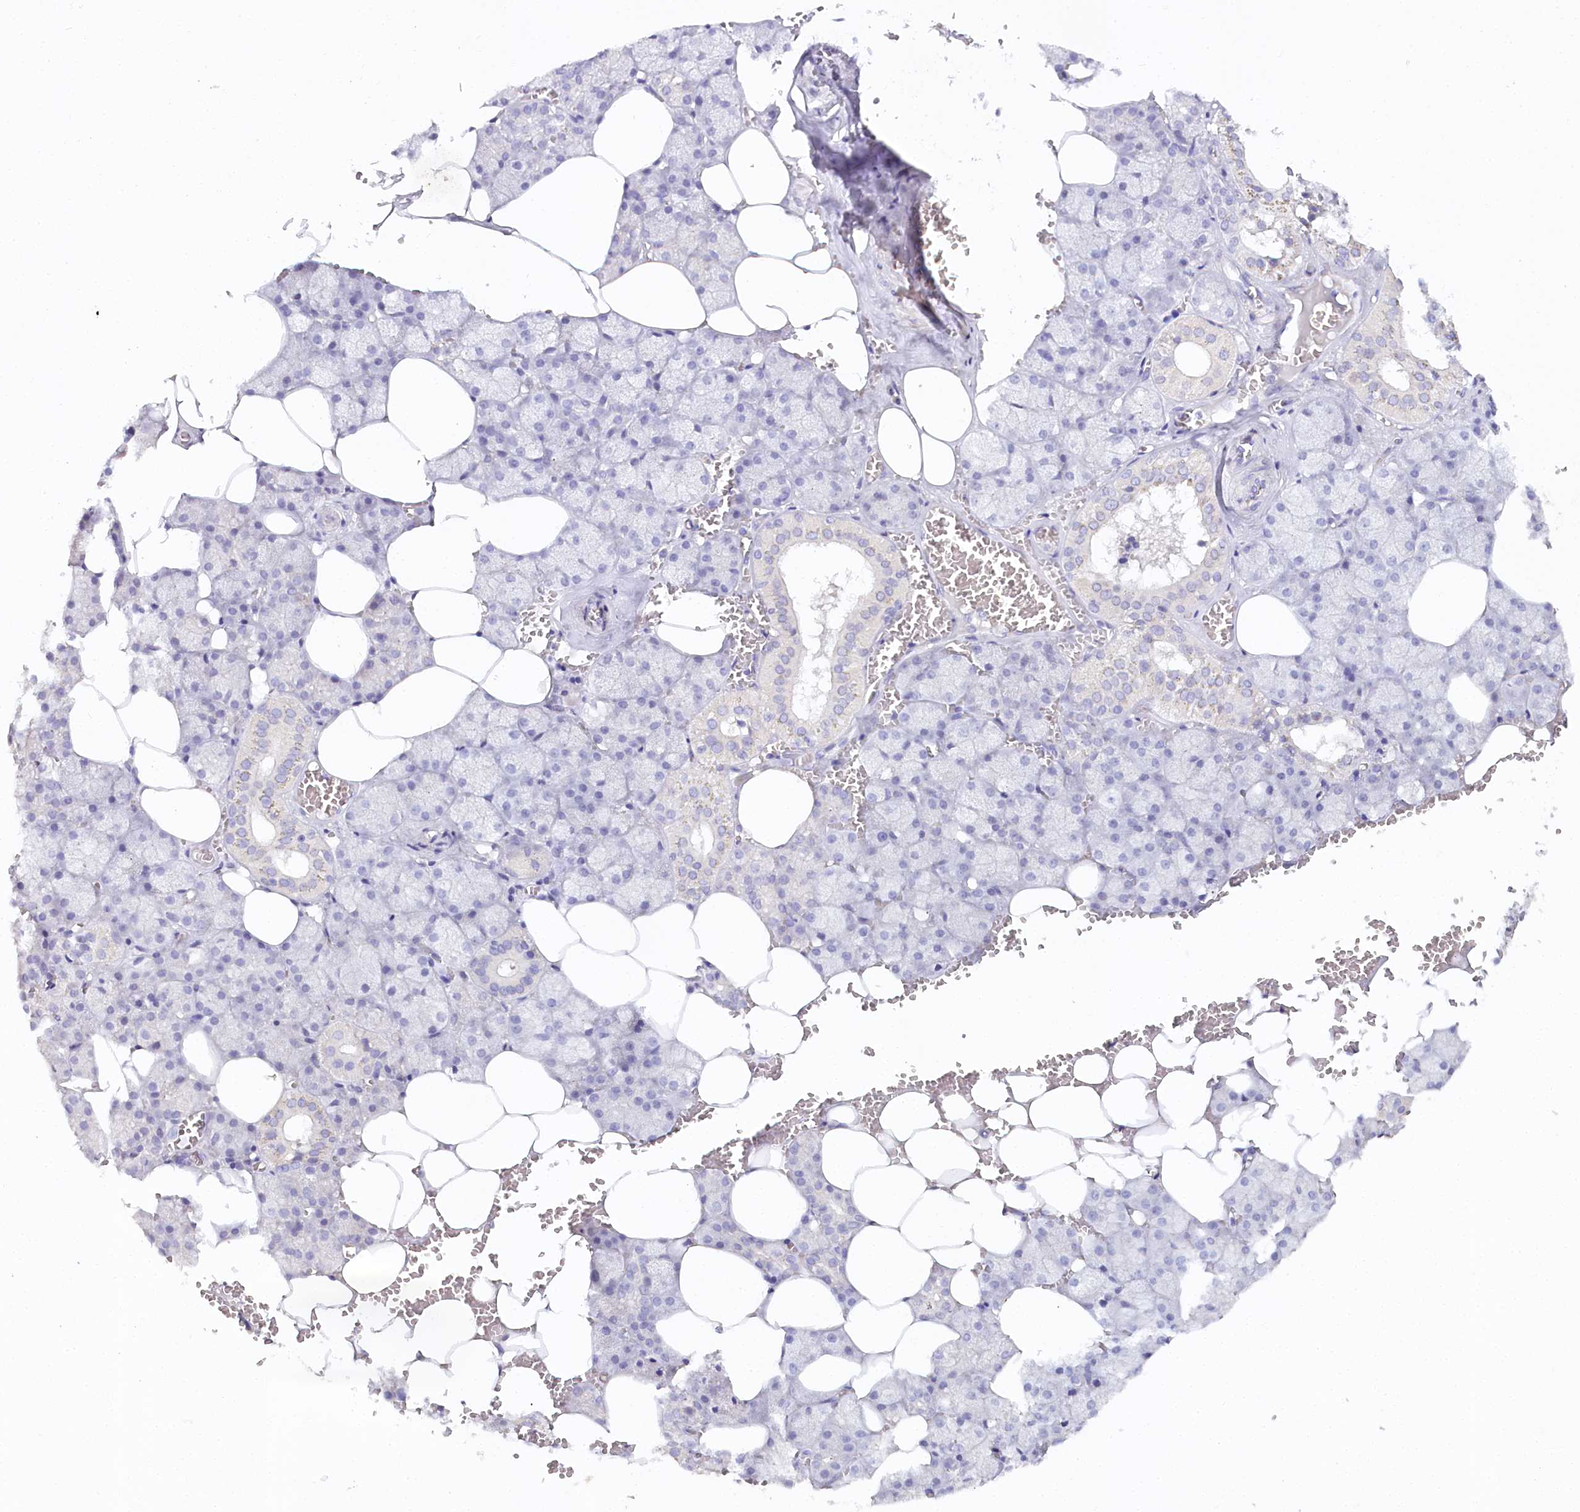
{"staining": {"intensity": "negative", "quantity": "none", "location": "none"}, "tissue": "salivary gland", "cell_type": "Glandular cells", "image_type": "normal", "snomed": [{"axis": "morphology", "description": "Normal tissue, NOS"}, {"axis": "topography", "description": "Salivary gland"}], "caption": "IHC of benign salivary gland displays no positivity in glandular cells. (Immunohistochemistry (ihc), brightfield microscopy, high magnification).", "gene": "TP53", "patient": {"sex": "male", "age": 62}}